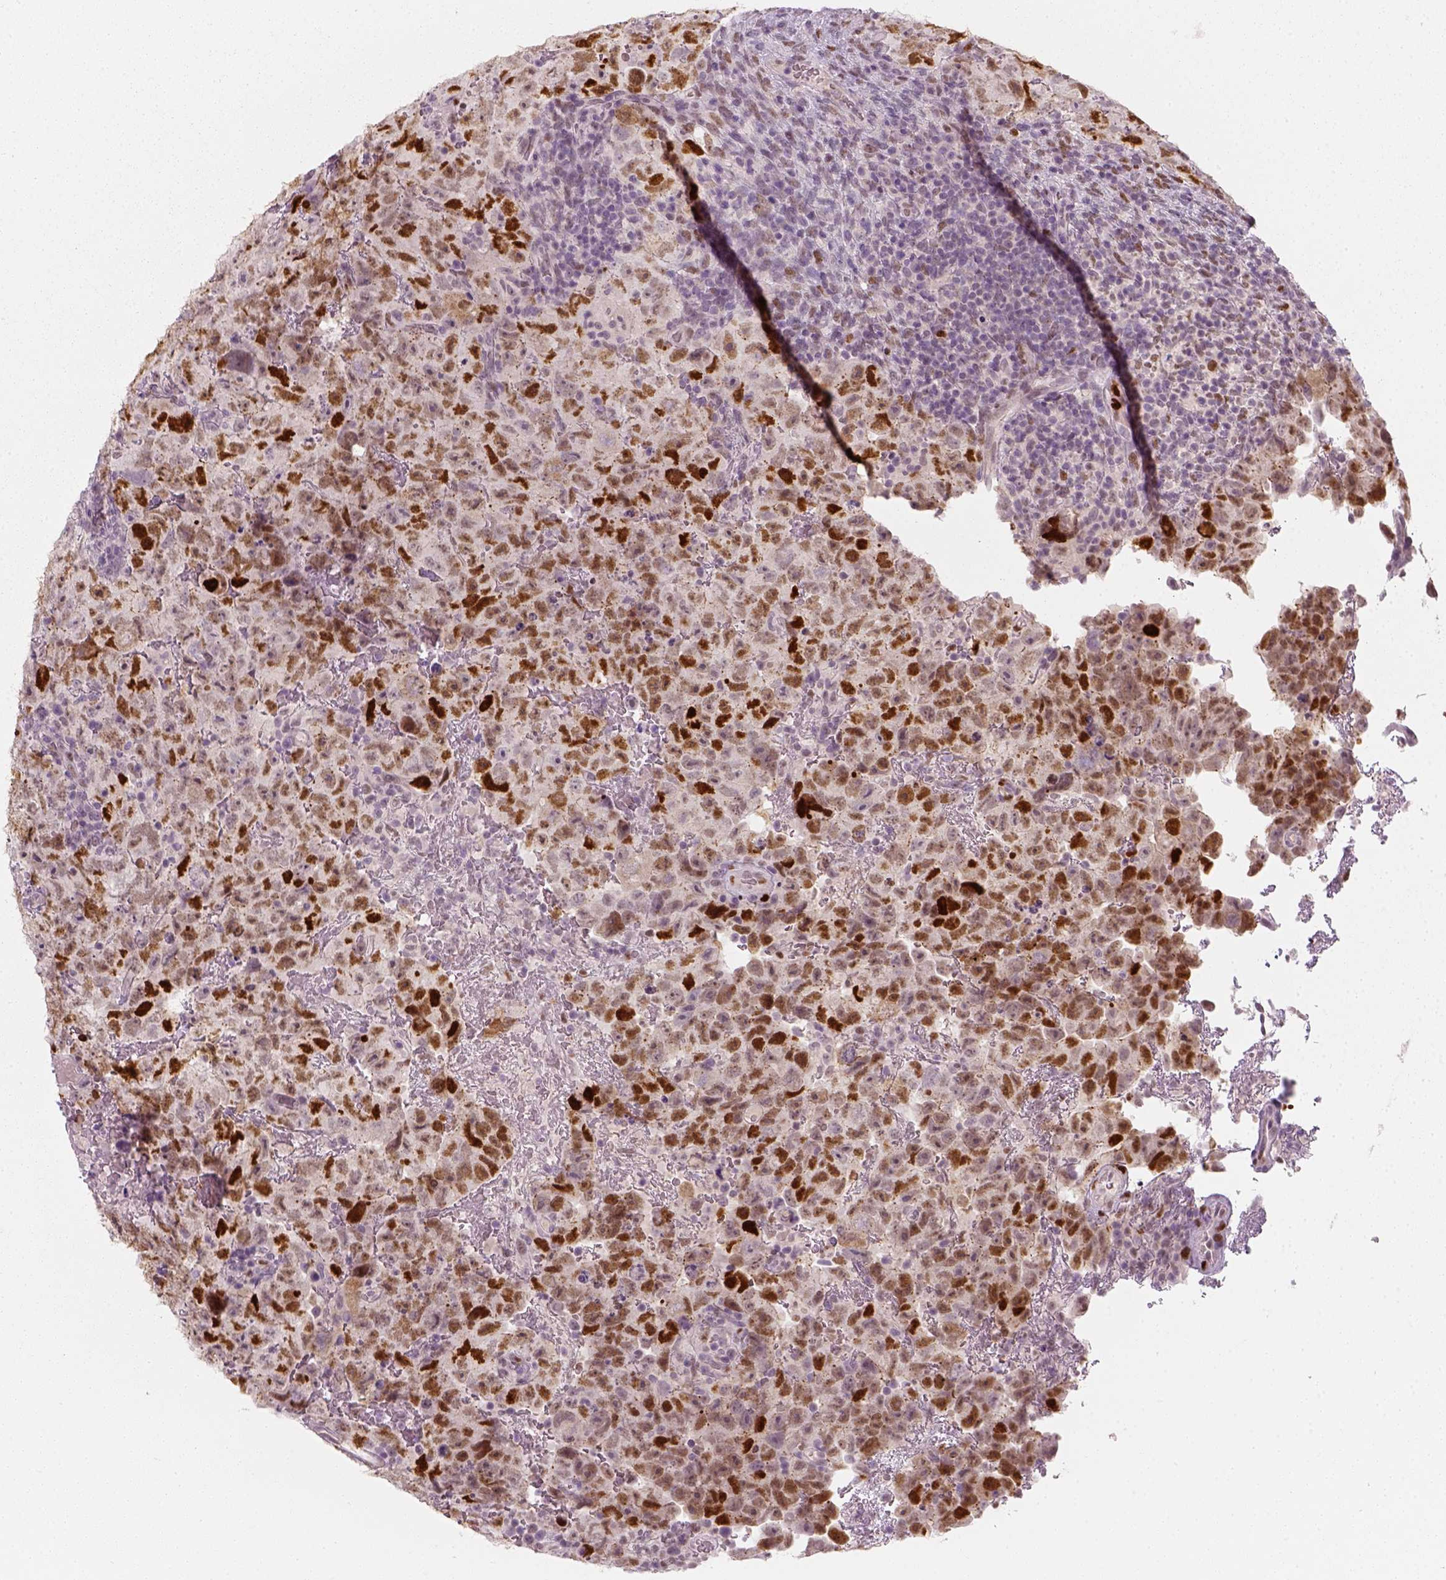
{"staining": {"intensity": "strong", "quantity": "25%-75%", "location": "nuclear"}, "tissue": "testis cancer", "cell_type": "Tumor cells", "image_type": "cancer", "snomed": [{"axis": "morphology", "description": "Carcinoma, Embryonal, NOS"}, {"axis": "topography", "description": "Testis"}], "caption": "A high amount of strong nuclear staining is present in approximately 25%-75% of tumor cells in testis cancer (embryonal carcinoma) tissue. (Stains: DAB (3,3'-diaminobenzidine) in brown, nuclei in blue, Microscopy: brightfield microscopy at high magnification).", "gene": "TP53", "patient": {"sex": "male", "age": 24}}